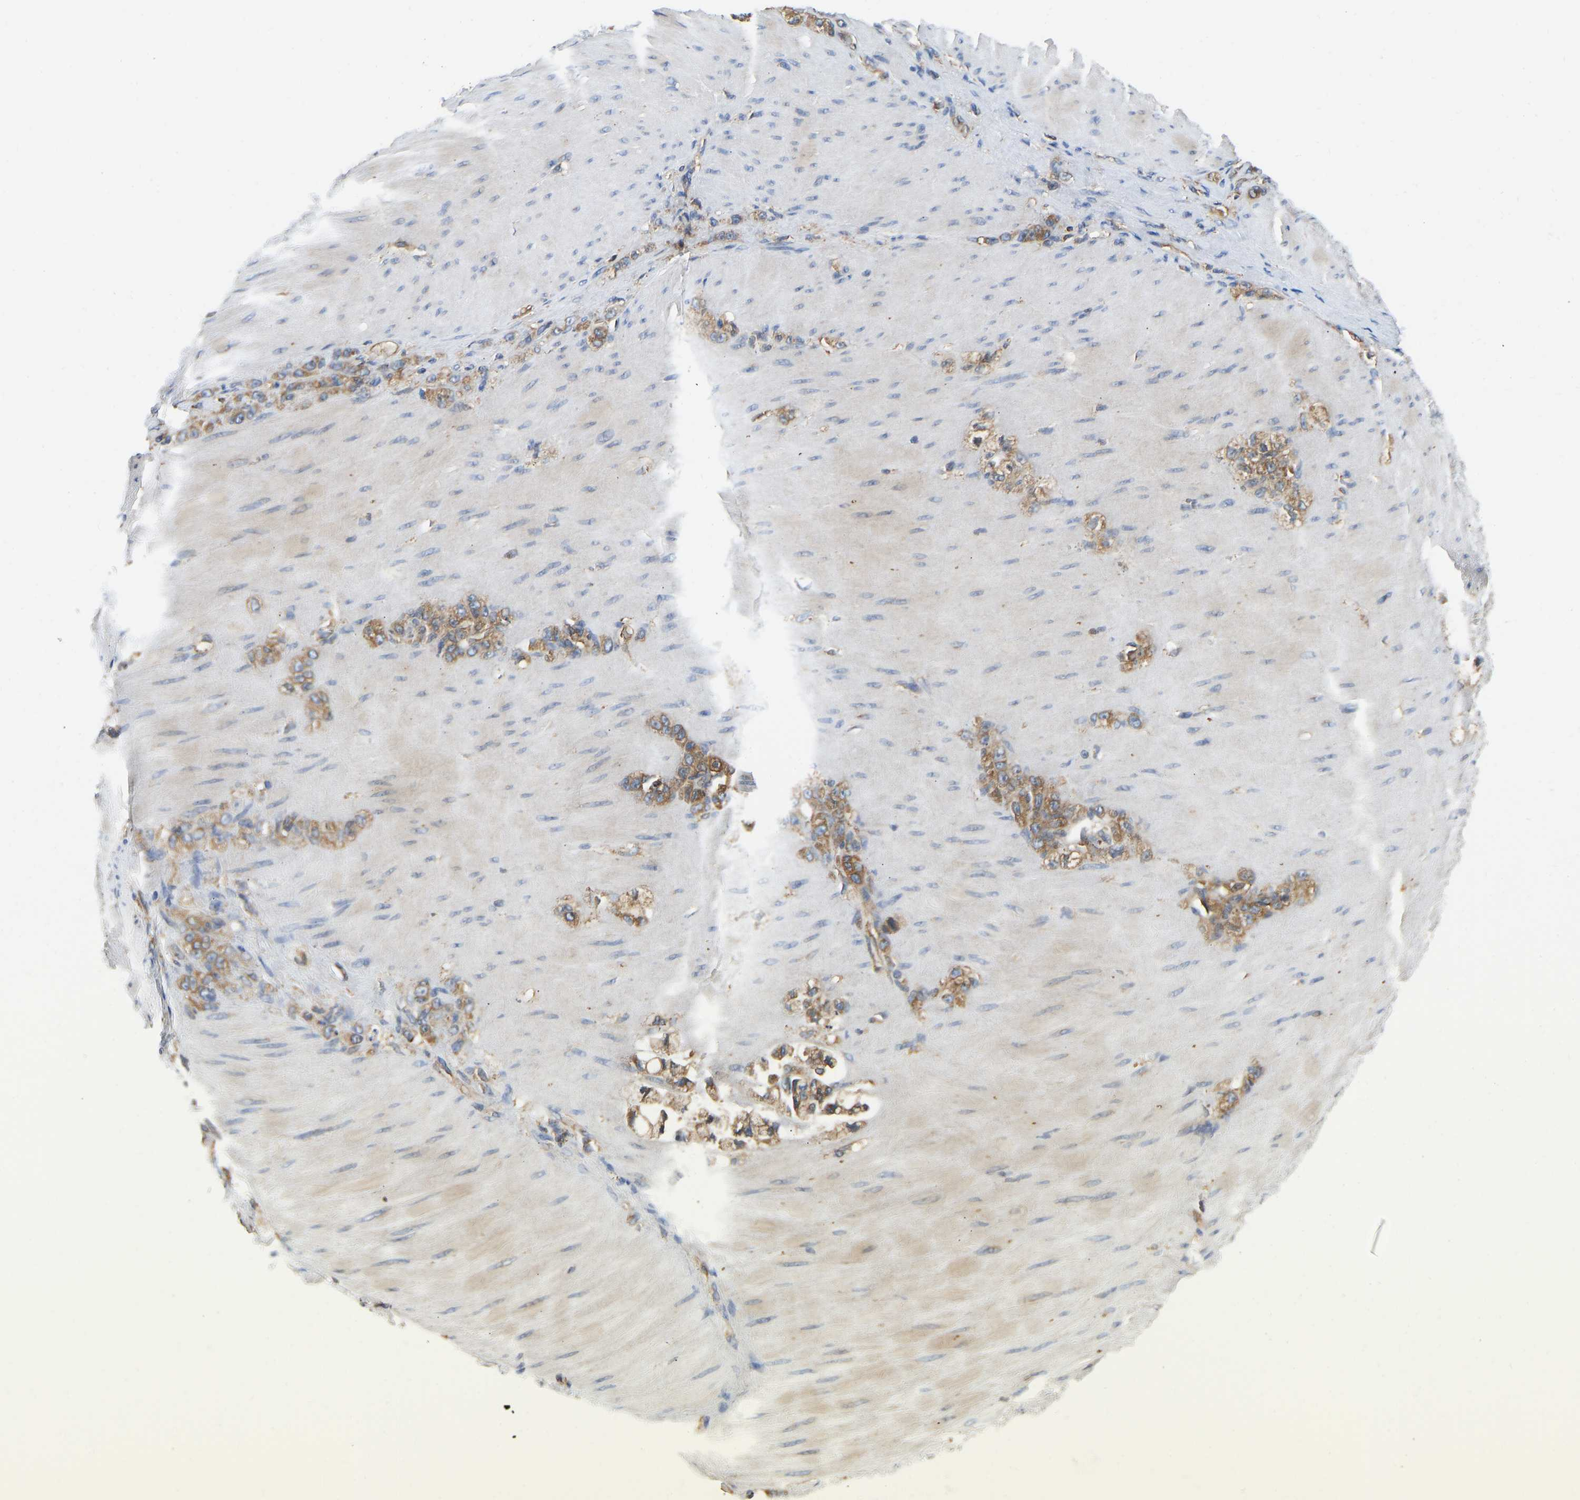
{"staining": {"intensity": "moderate", "quantity": ">75%", "location": "cytoplasmic/membranous"}, "tissue": "stomach cancer", "cell_type": "Tumor cells", "image_type": "cancer", "snomed": [{"axis": "morphology", "description": "Normal tissue, NOS"}, {"axis": "morphology", "description": "Adenocarcinoma, NOS"}, {"axis": "topography", "description": "Stomach"}], "caption": "A photomicrograph showing moderate cytoplasmic/membranous expression in about >75% of tumor cells in stomach cancer (adenocarcinoma), as visualized by brown immunohistochemical staining.", "gene": "FLNB", "patient": {"sex": "male", "age": 82}}